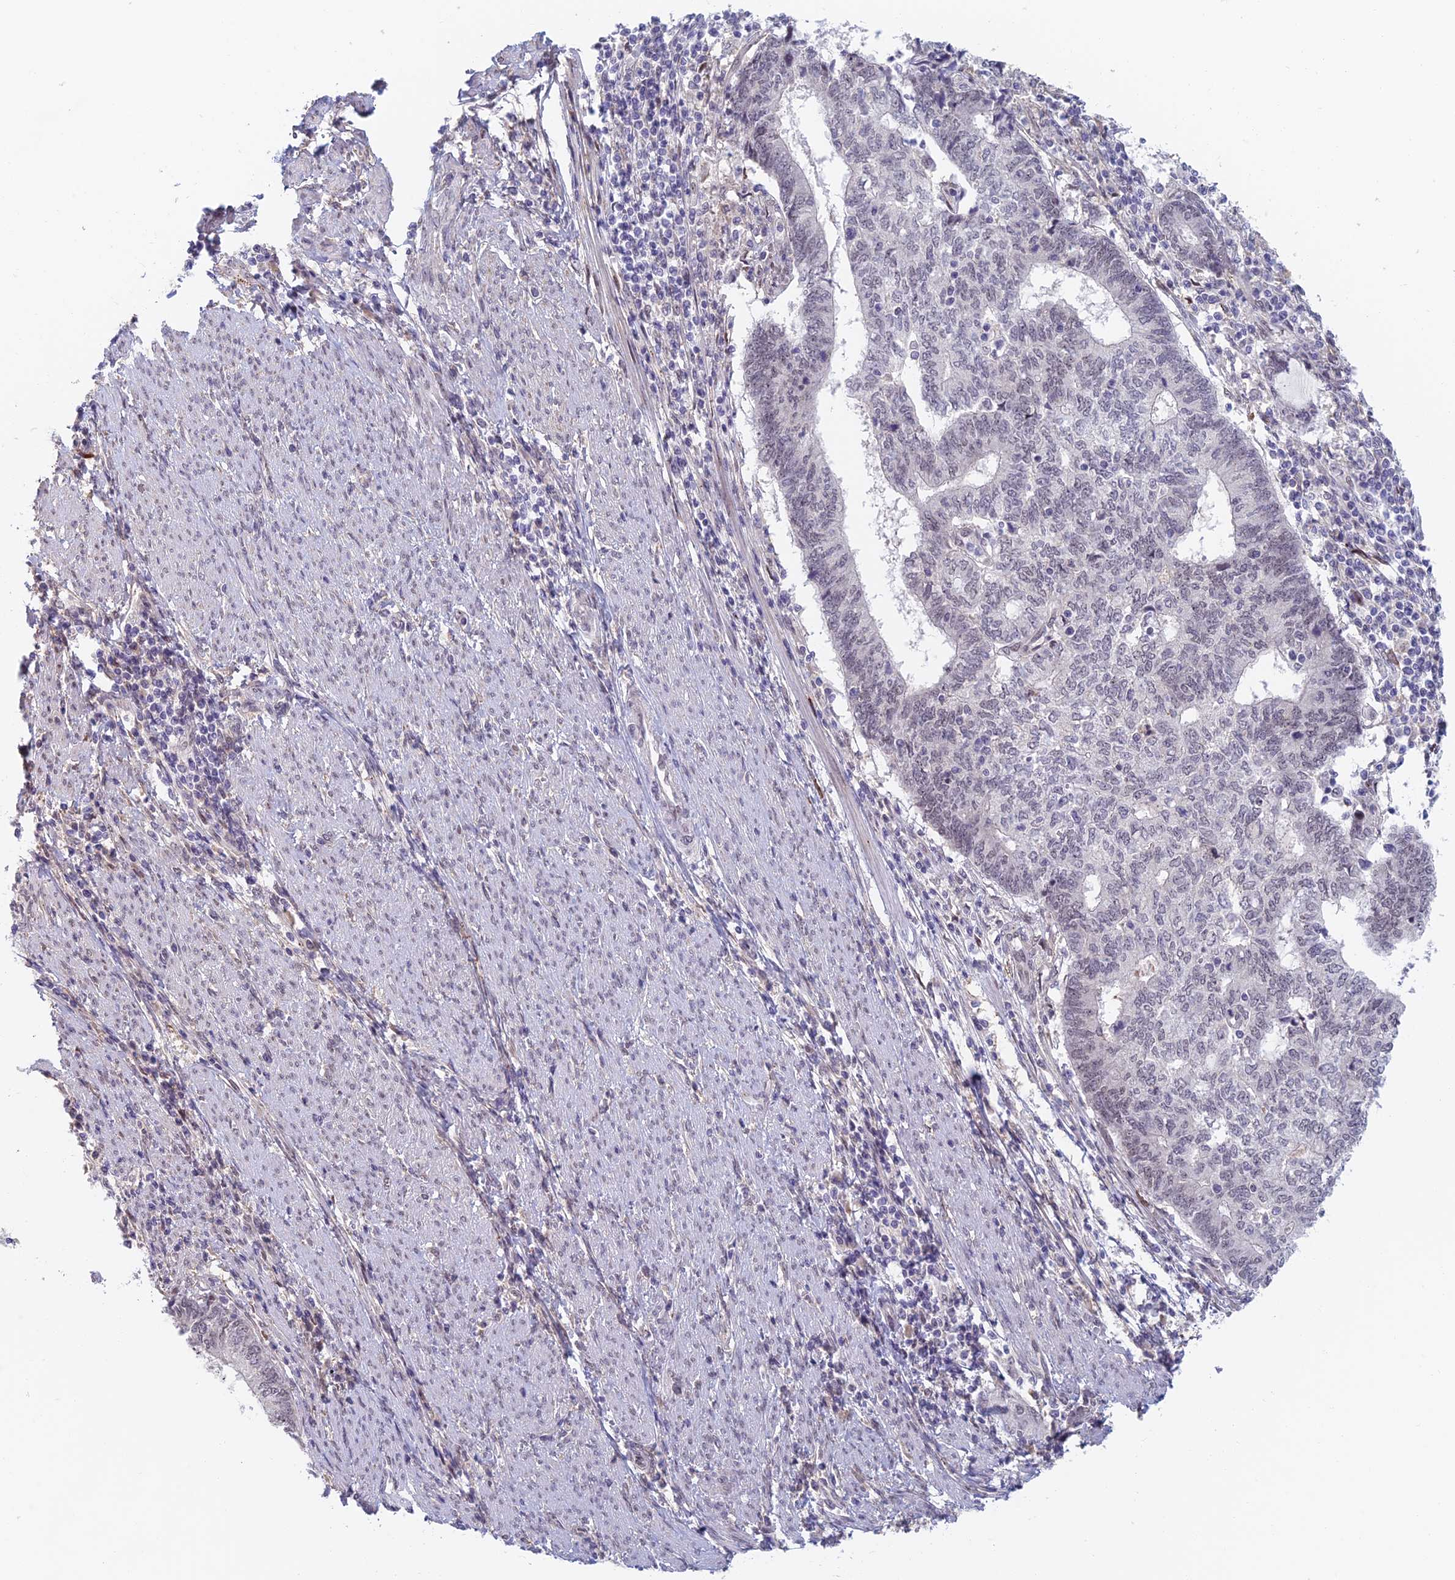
{"staining": {"intensity": "negative", "quantity": "none", "location": "none"}, "tissue": "endometrial cancer", "cell_type": "Tumor cells", "image_type": "cancer", "snomed": [{"axis": "morphology", "description": "Adenocarcinoma, NOS"}, {"axis": "topography", "description": "Uterus"}, {"axis": "topography", "description": "Endometrium"}], "caption": "DAB (3,3'-diaminobenzidine) immunohistochemical staining of endometrial cancer (adenocarcinoma) shows no significant expression in tumor cells.", "gene": "ZUP1", "patient": {"sex": "female", "age": 70}}